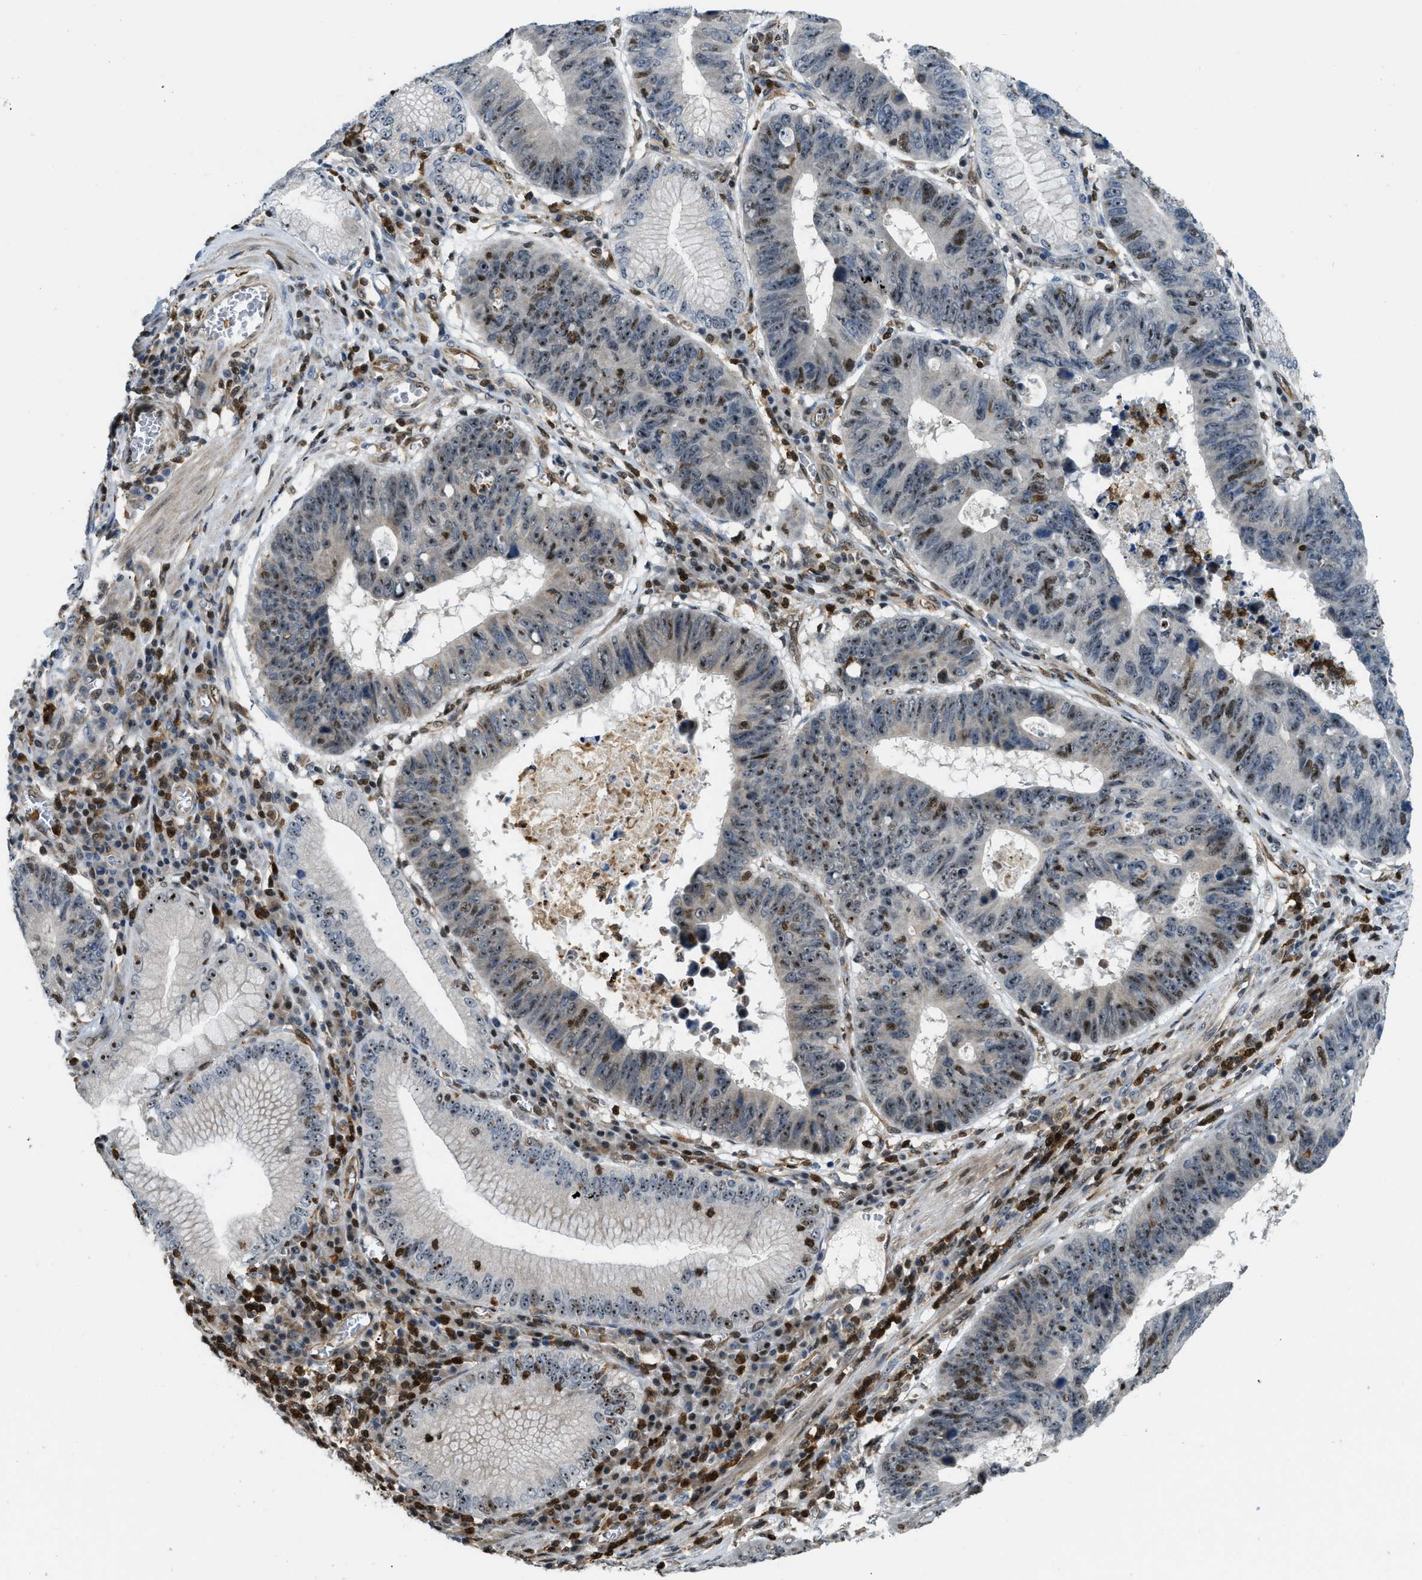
{"staining": {"intensity": "moderate", "quantity": ">75%", "location": "nuclear"}, "tissue": "stomach cancer", "cell_type": "Tumor cells", "image_type": "cancer", "snomed": [{"axis": "morphology", "description": "Adenocarcinoma, NOS"}, {"axis": "topography", "description": "Stomach"}], "caption": "The immunohistochemical stain shows moderate nuclear staining in tumor cells of adenocarcinoma (stomach) tissue. (Brightfield microscopy of DAB IHC at high magnification).", "gene": "E2F1", "patient": {"sex": "male", "age": 59}}